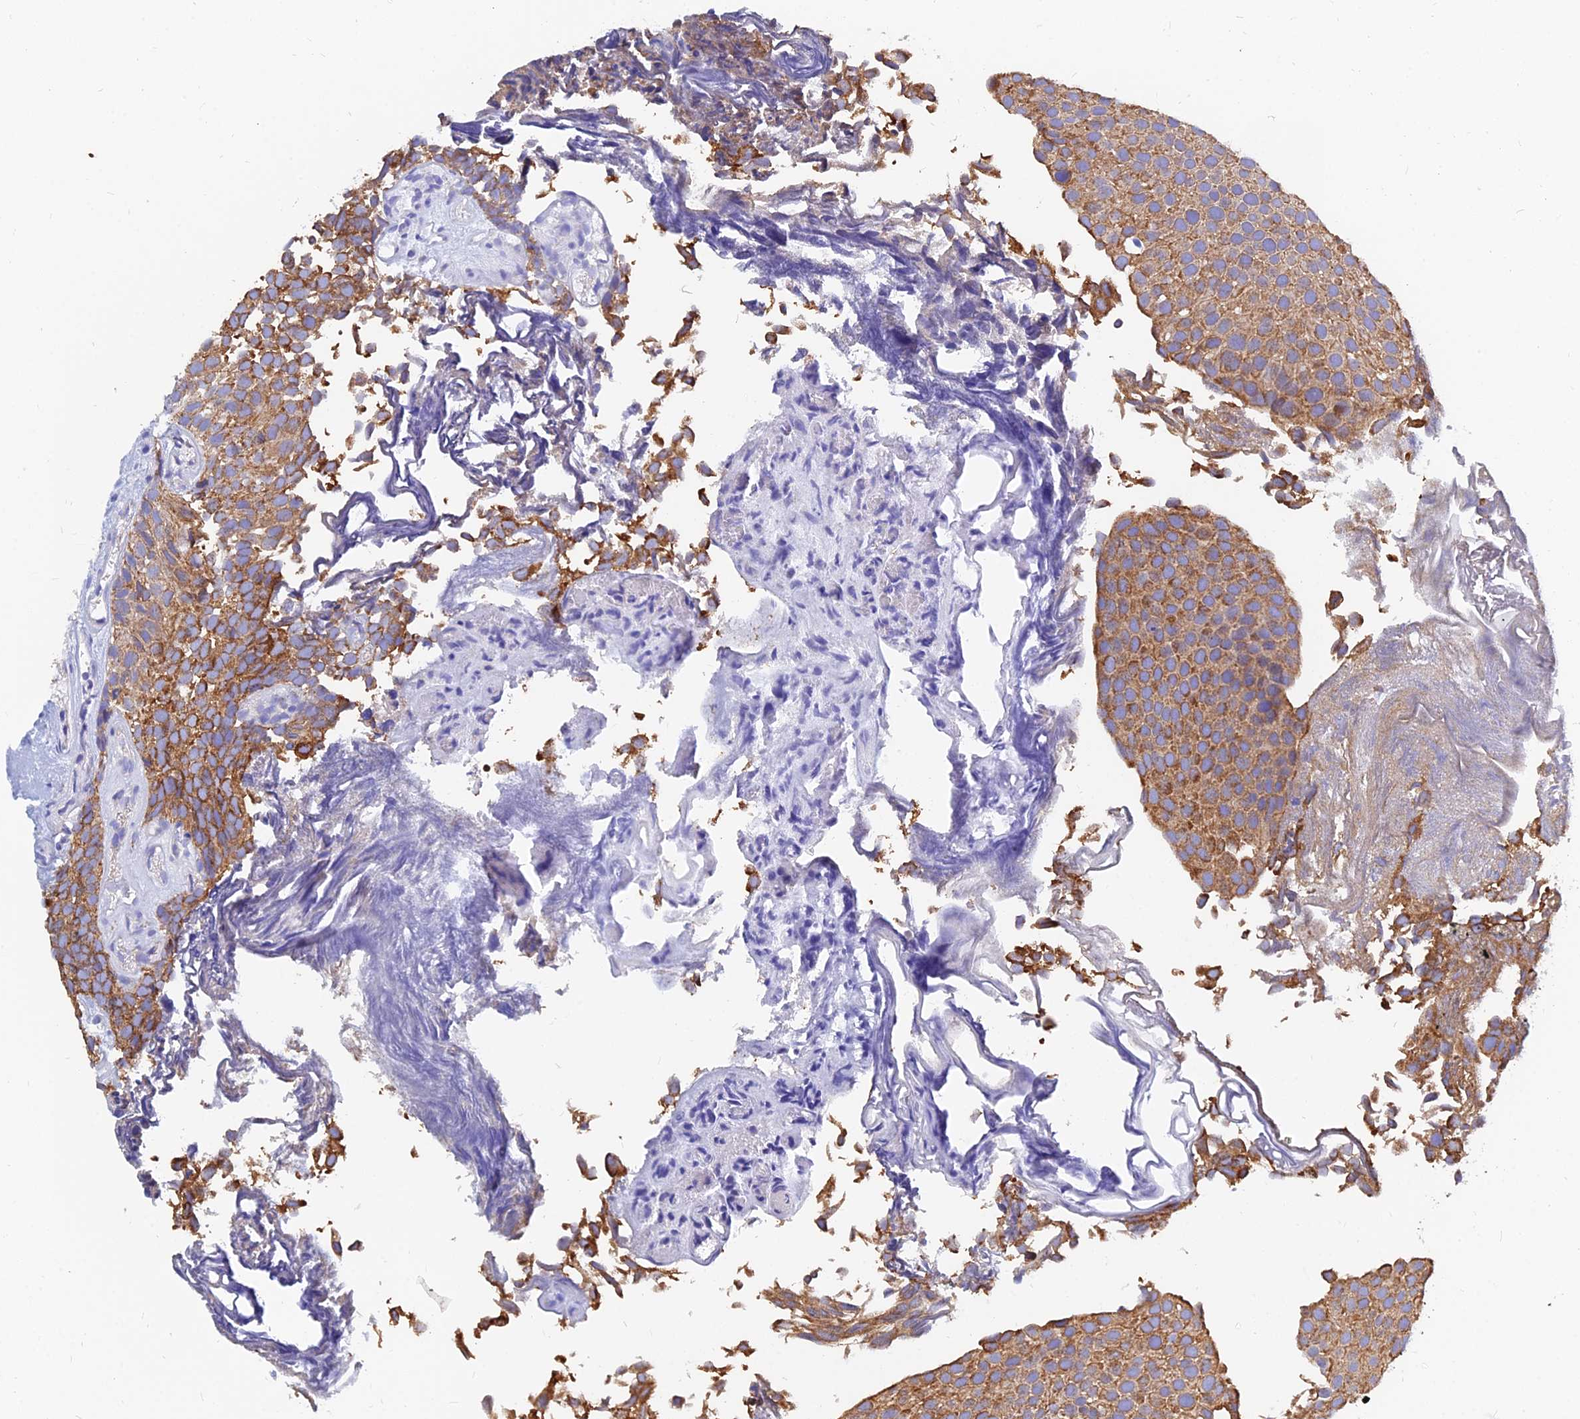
{"staining": {"intensity": "moderate", "quantity": ">75%", "location": "cytoplasmic/membranous"}, "tissue": "urothelial cancer", "cell_type": "Tumor cells", "image_type": "cancer", "snomed": [{"axis": "morphology", "description": "Urothelial carcinoma, Low grade"}, {"axis": "topography", "description": "Urinary bladder"}], "caption": "About >75% of tumor cells in human low-grade urothelial carcinoma exhibit moderate cytoplasmic/membranous protein staining as visualized by brown immunohistochemical staining.", "gene": "MGST1", "patient": {"sex": "male", "age": 89}}